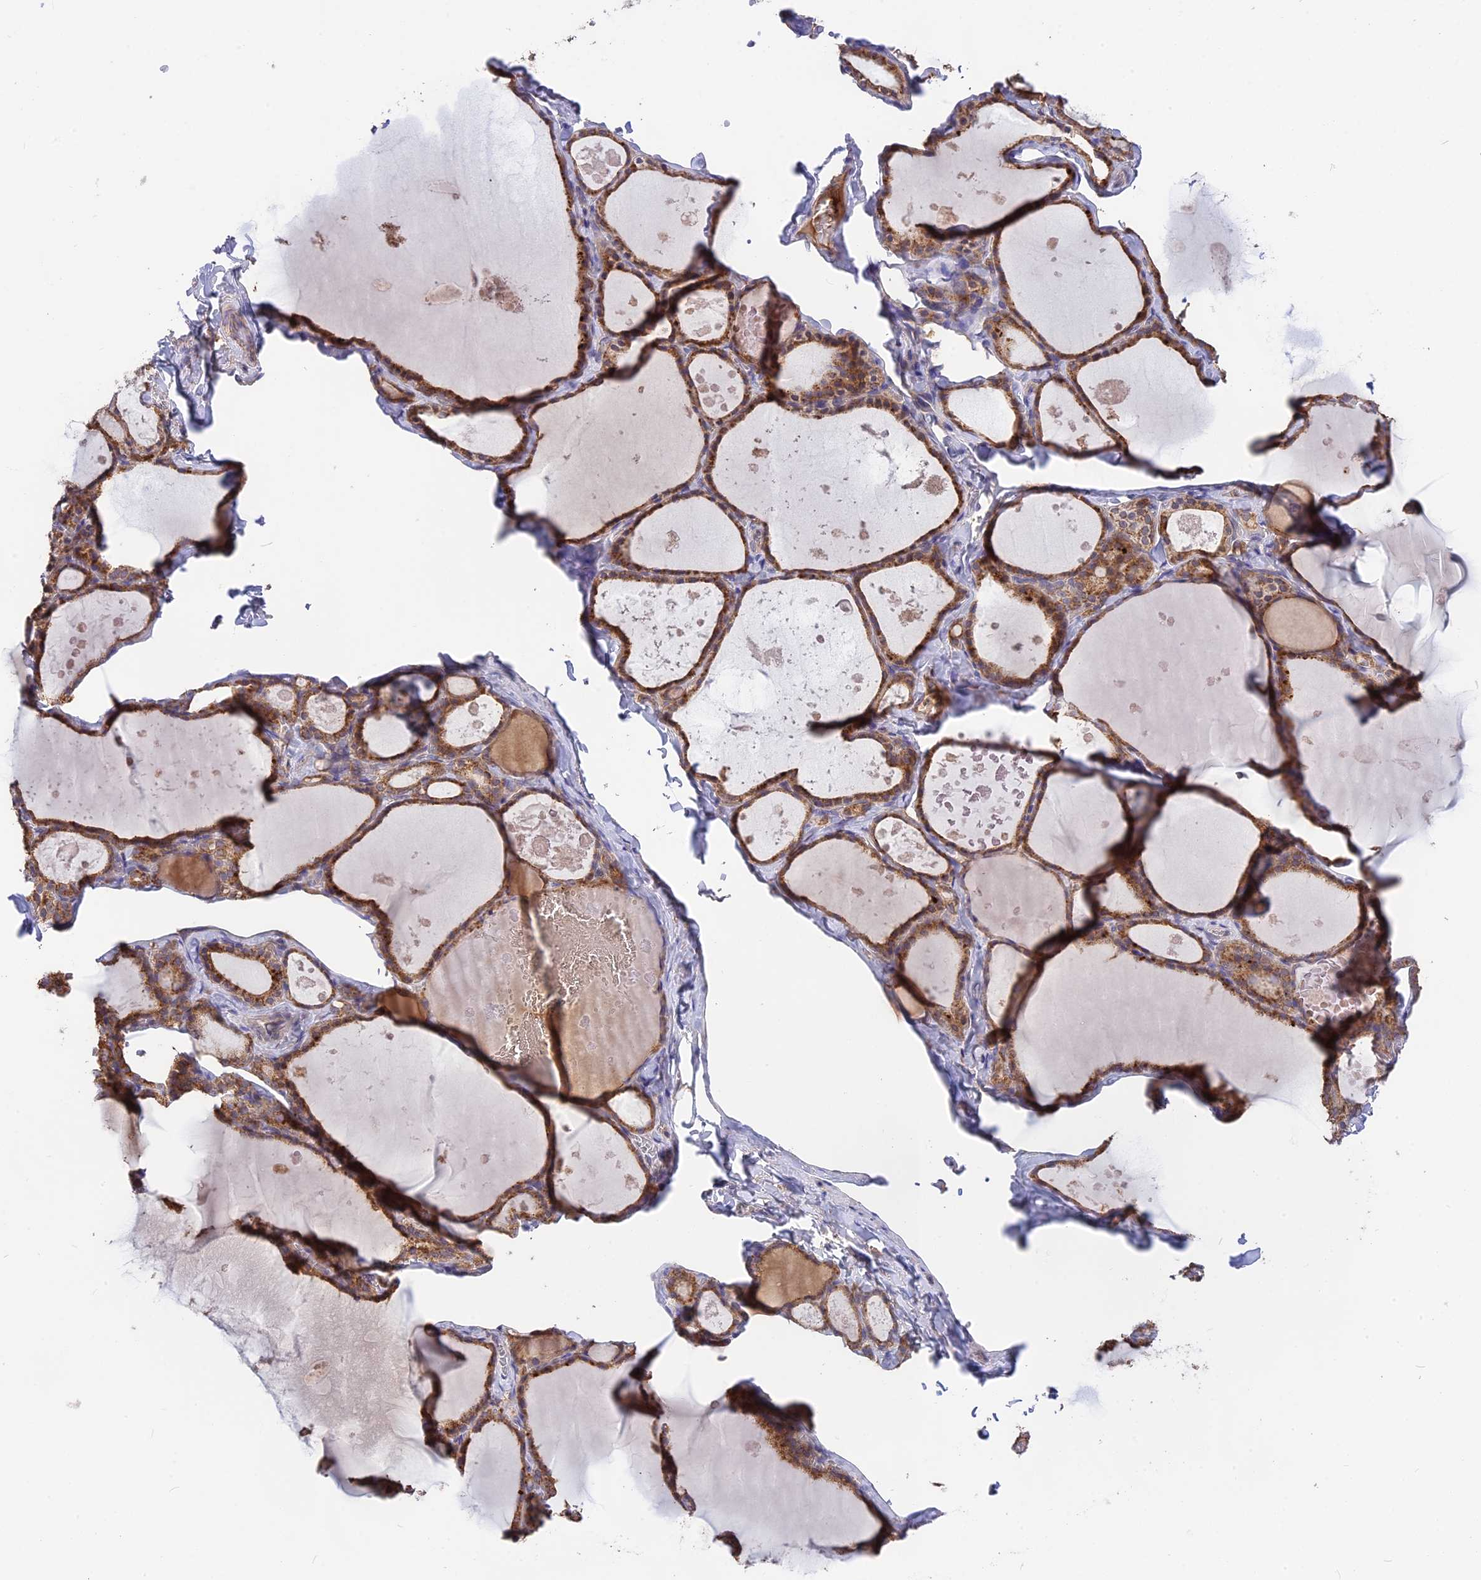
{"staining": {"intensity": "moderate", "quantity": ">75%", "location": "cytoplasmic/membranous"}, "tissue": "thyroid gland", "cell_type": "Glandular cells", "image_type": "normal", "snomed": [{"axis": "morphology", "description": "Normal tissue, NOS"}, {"axis": "topography", "description": "Thyroid gland"}], "caption": "A high-resolution micrograph shows immunohistochemistry (IHC) staining of benign thyroid gland, which demonstrates moderate cytoplasmic/membranous staining in about >75% of glandular cells.", "gene": "NUDT8", "patient": {"sex": "male", "age": 56}}